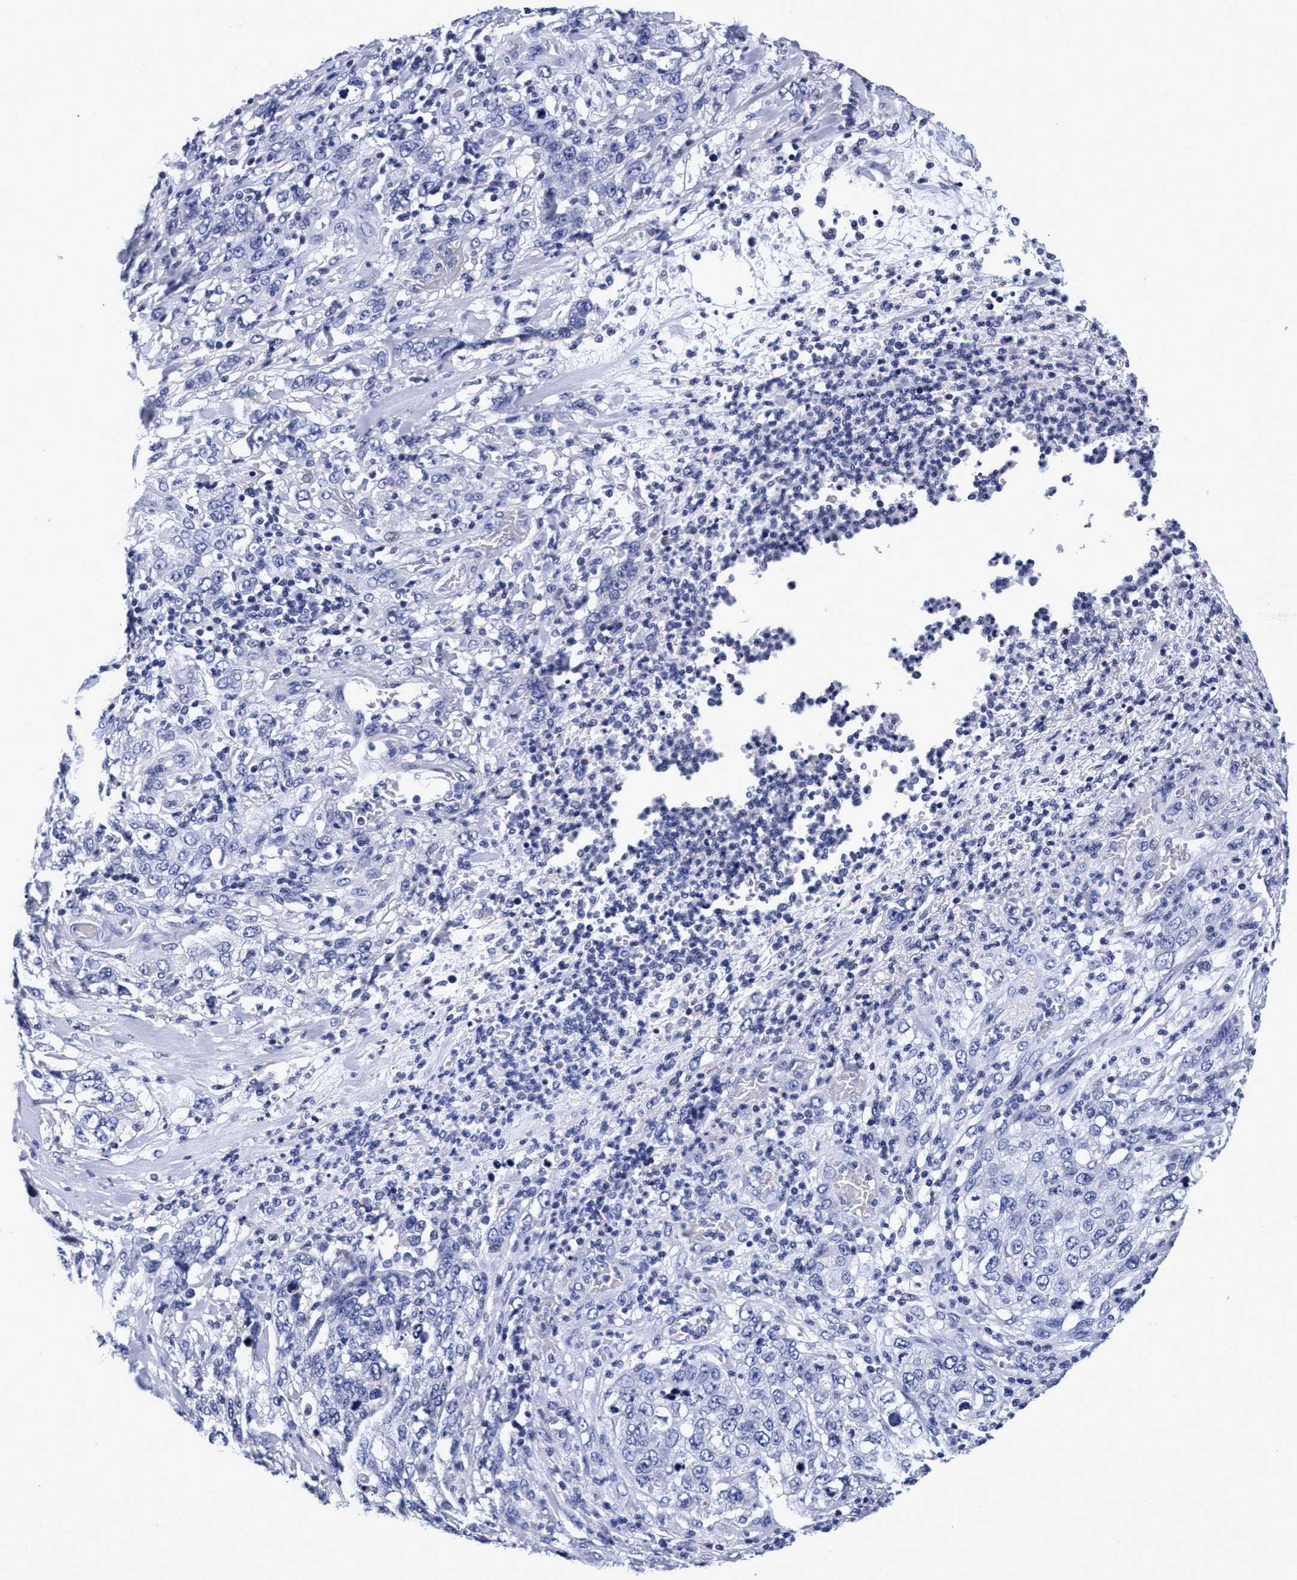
{"staining": {"intensity": "negative", "quantity": "none", "location": "none"}, "tissue": "stomach cancer", "cell_type": "Tumor cells", "image_type": "cancer", "snomed": [{"axis": "morphology", "description": "Adenocarcinoma, NOS"}, {"axis": "topography", "description": "Stomach"}], "caption": "This is an IHC photomicrograph of adenocarcinoma (stomach). There is no positivity in tumor cells.", "gene": "PLPPR1", "patient": {"sex": "male", "age": 48}}